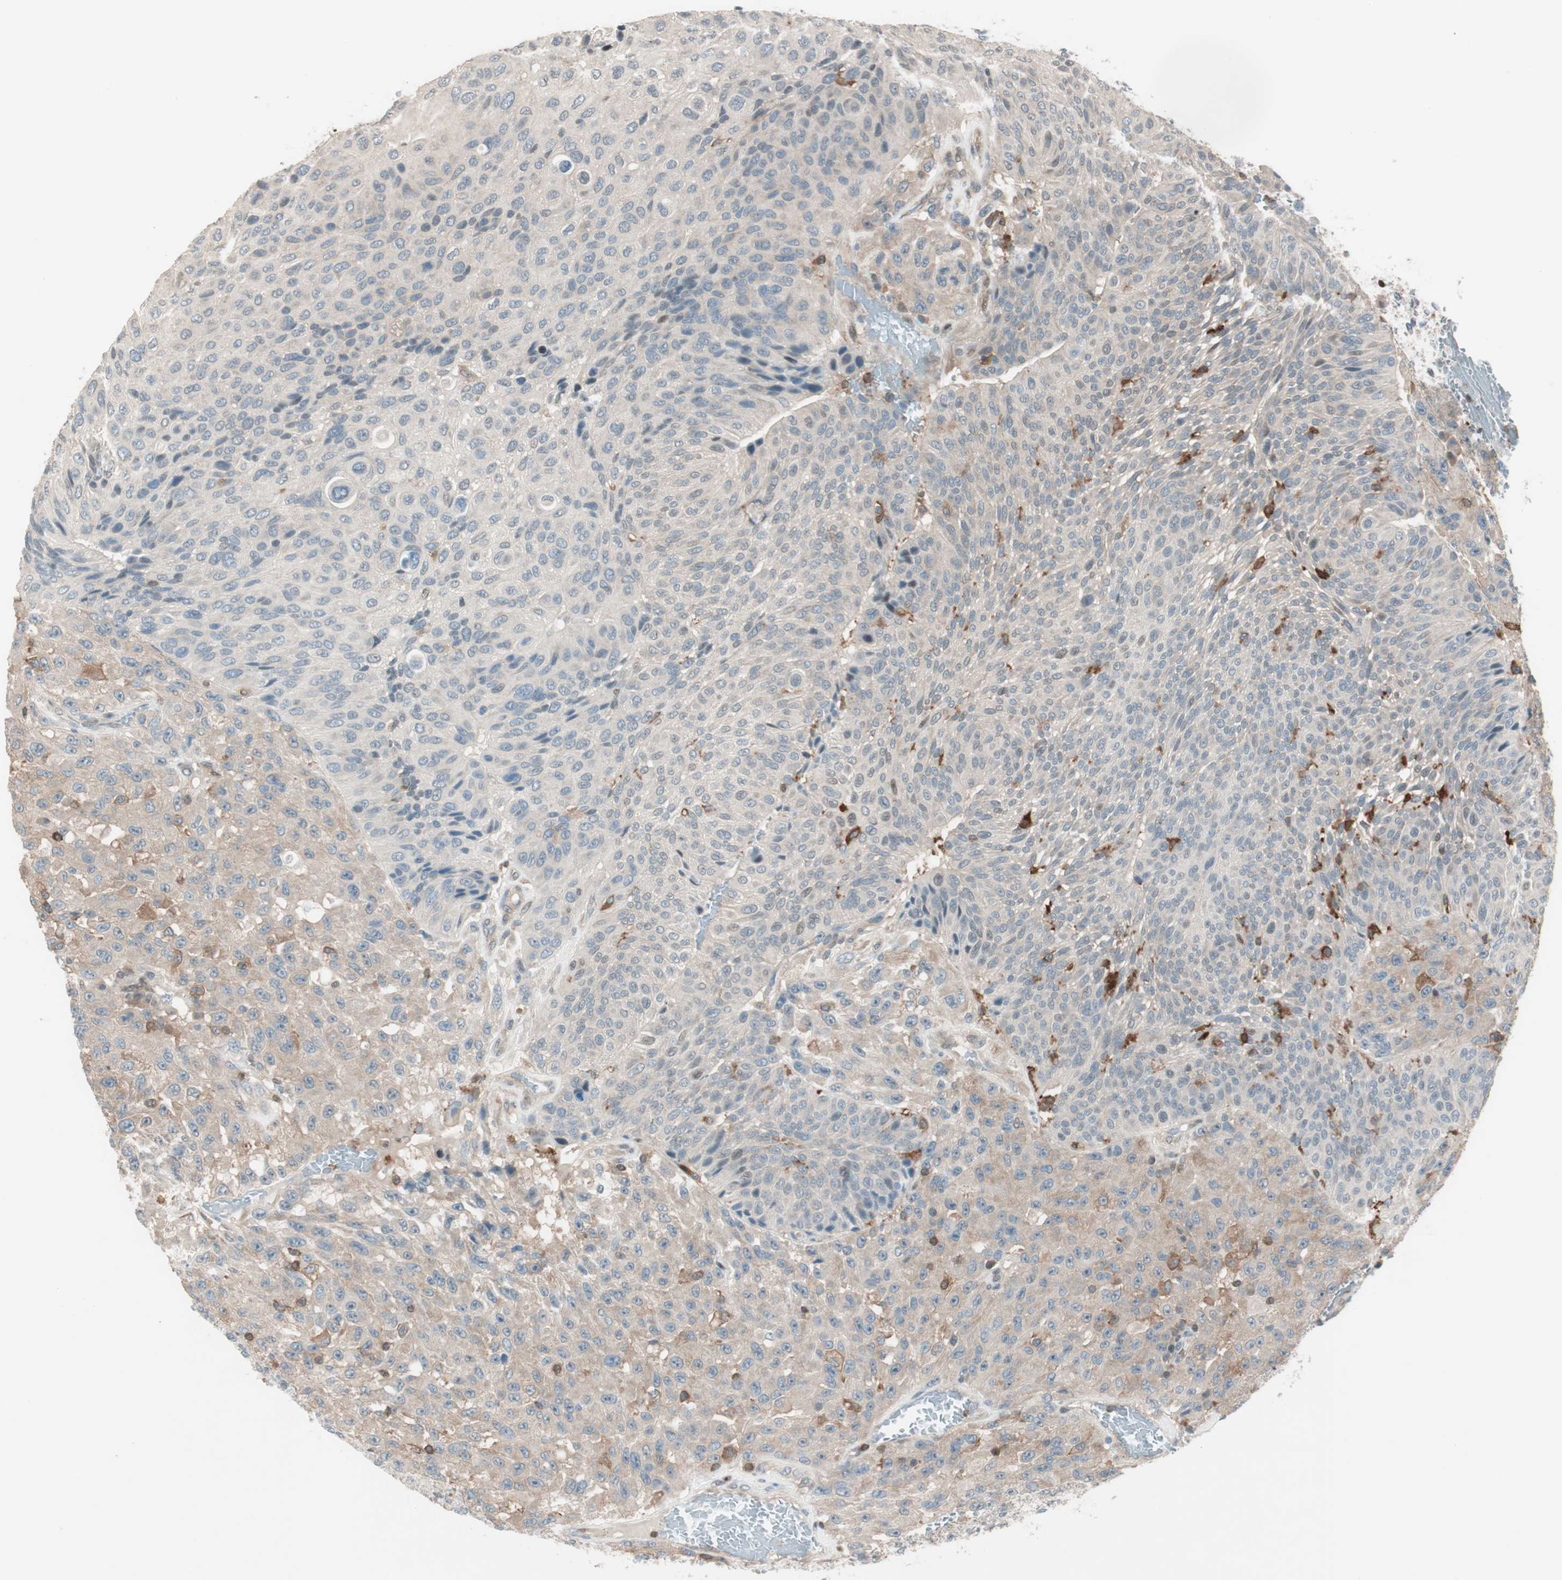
{"staining": {"intensity": "weak", "quantity": "25%-75%", "location": "cytoplasmic/membranous"}, "tissue": "urothelial cancer", "cell_type": "Tumor cells", "image_type": "cancer", "snomed": [{"axis": "morphology", "description": "Urothelial carcinoma, High grade"}, {"axis": "topography", "description": "Urinary bladder"}], "caption": "Protein expression by immunohistochemistry demonstrates weak cytoplasmic/membranous positivity in about 25%-75% of tumor cells in high-grade urothelial carcinoma.", "gene": "BIN1", "patient": {"sex": "male", "age": 66}}